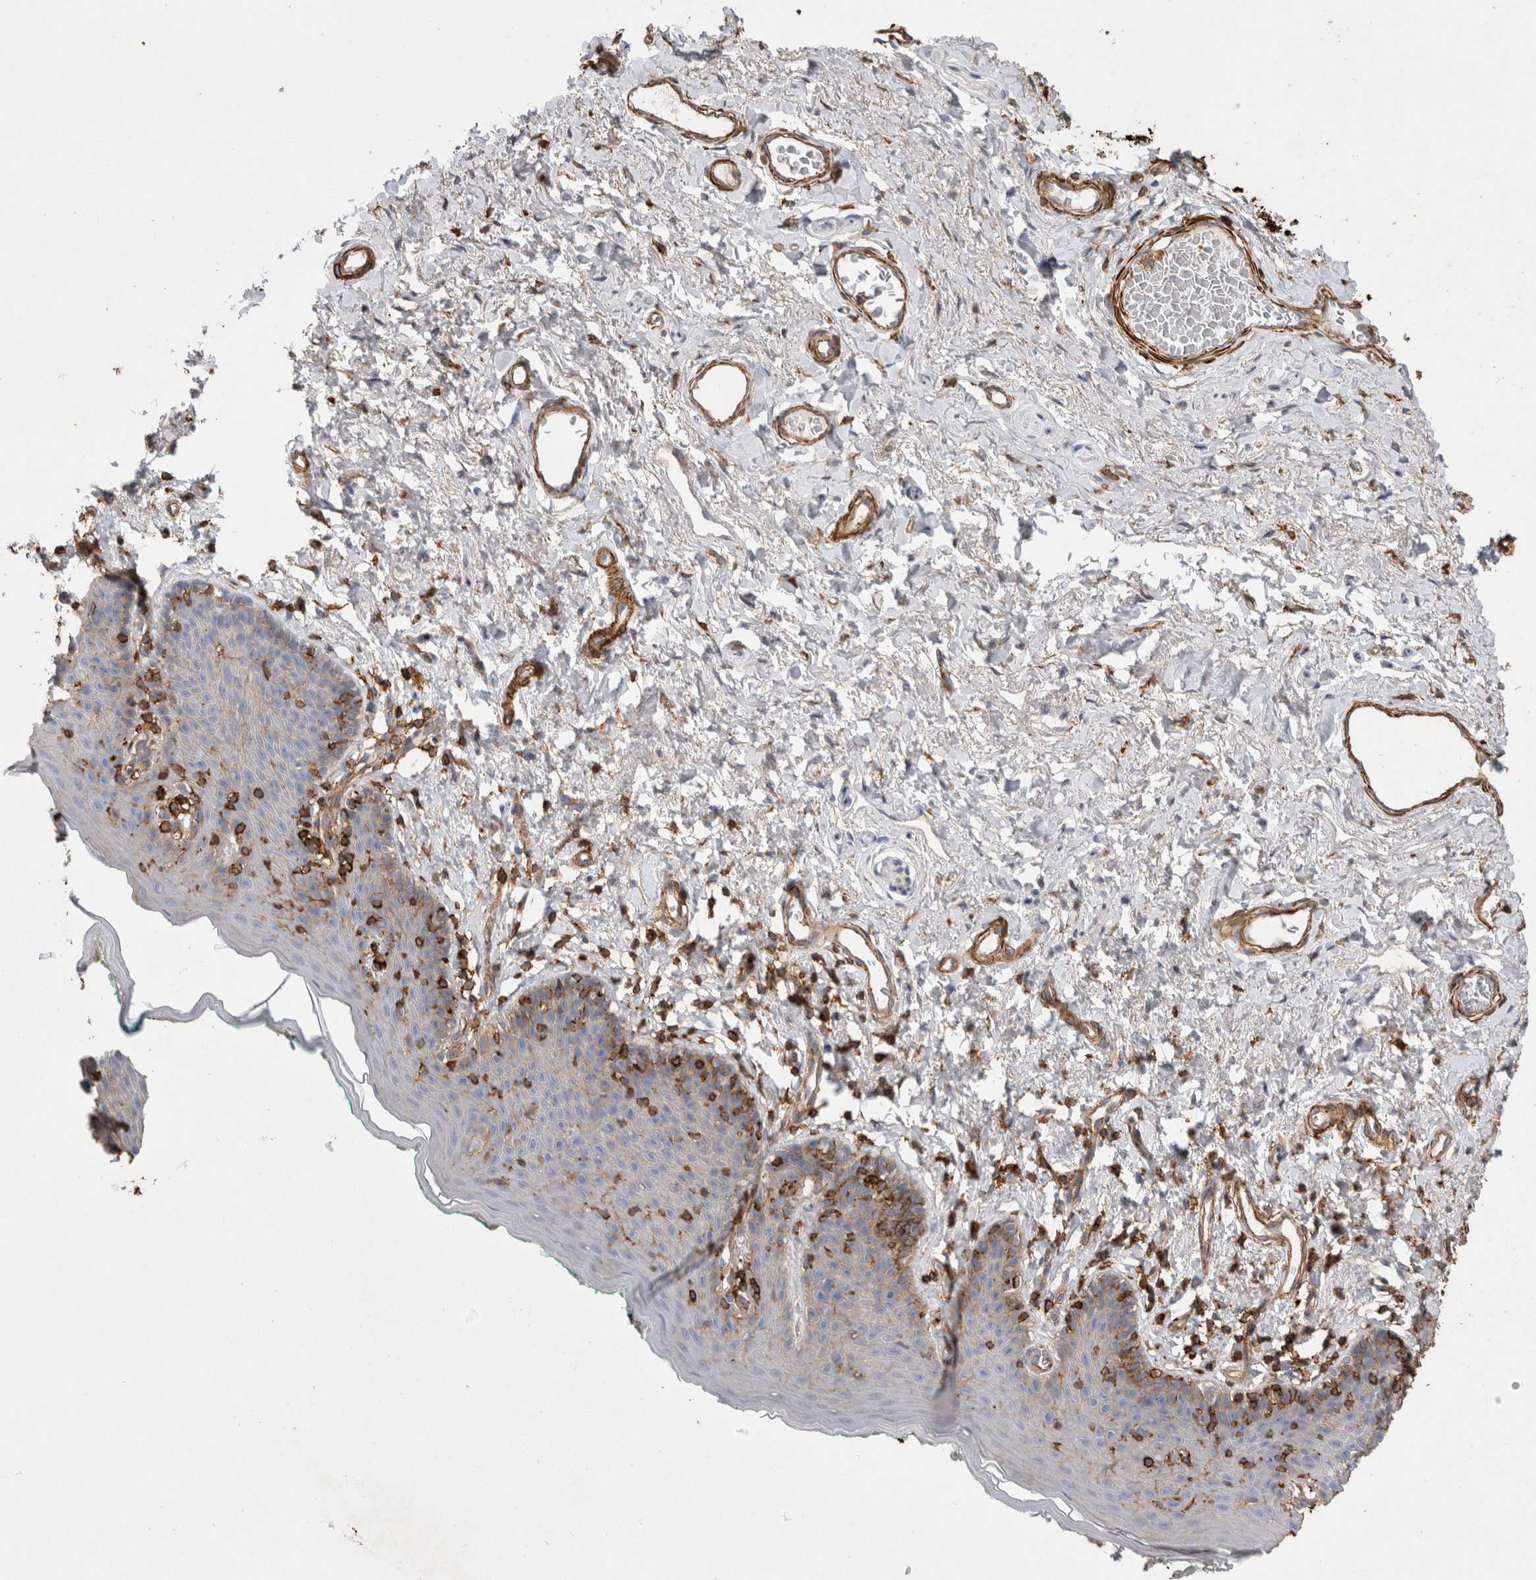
{"staining": {"intensity": "moderate", "quantity": "<25%", "location": "cytoplasmic/membranous"}, "tissue": "skin", "cell_type": "Epidermal cells", "image_type": "normal", "snomed": [{"axis": "morphology", "description": "Normal tissue, NOS"}, {"axis": "topography", "description": "Vulva"}], "caption": "IHC image of benign skin: skin stained using IHC demonstrates low levels of moderate protein expression localized specifically in the cytoplasmic/membranous of epidermal cells, appearing as a cytoplasmic/membranous brown color.", "gene": "GPER1", "patient": {"sex": "female", "age": 66}}